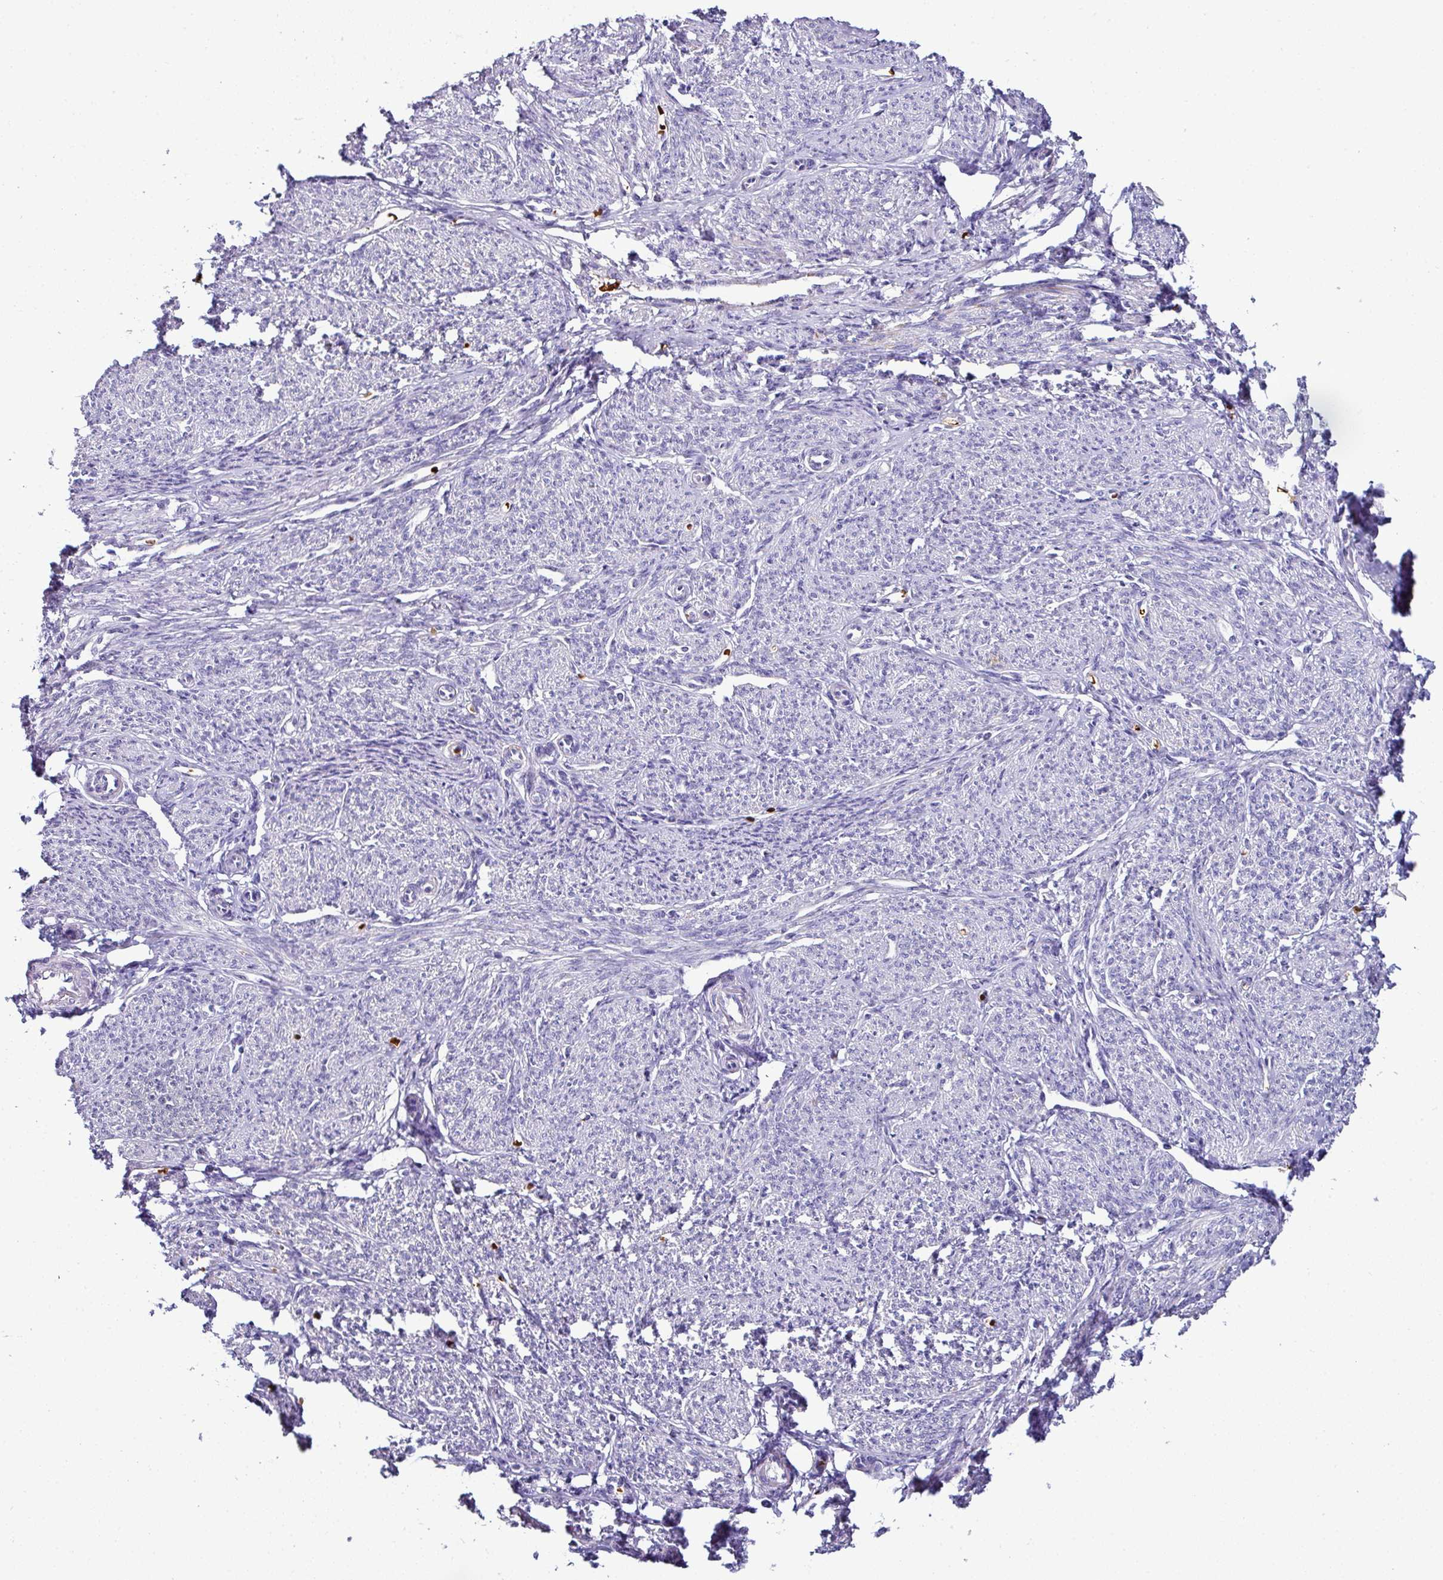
{"staining": {"intensity": "negative", "quantity": "none", "location": "none"}, "tissue": "smooth muscle", "cell_type": "Smooth muscle cells", "image_type": "normal", "snomed": [{"axis": "morphology", "description": "Normal tissue, NOS"}, {"axis": "topography", "description": "Smooth muscle"}], "caption": "This is an immunohistochemistry micrograph of normal human smooth muscle. There is no positivity in smooth muscle cells.", "gene": "NAPSA", "patient": {"sex": "female", "age": 65}}